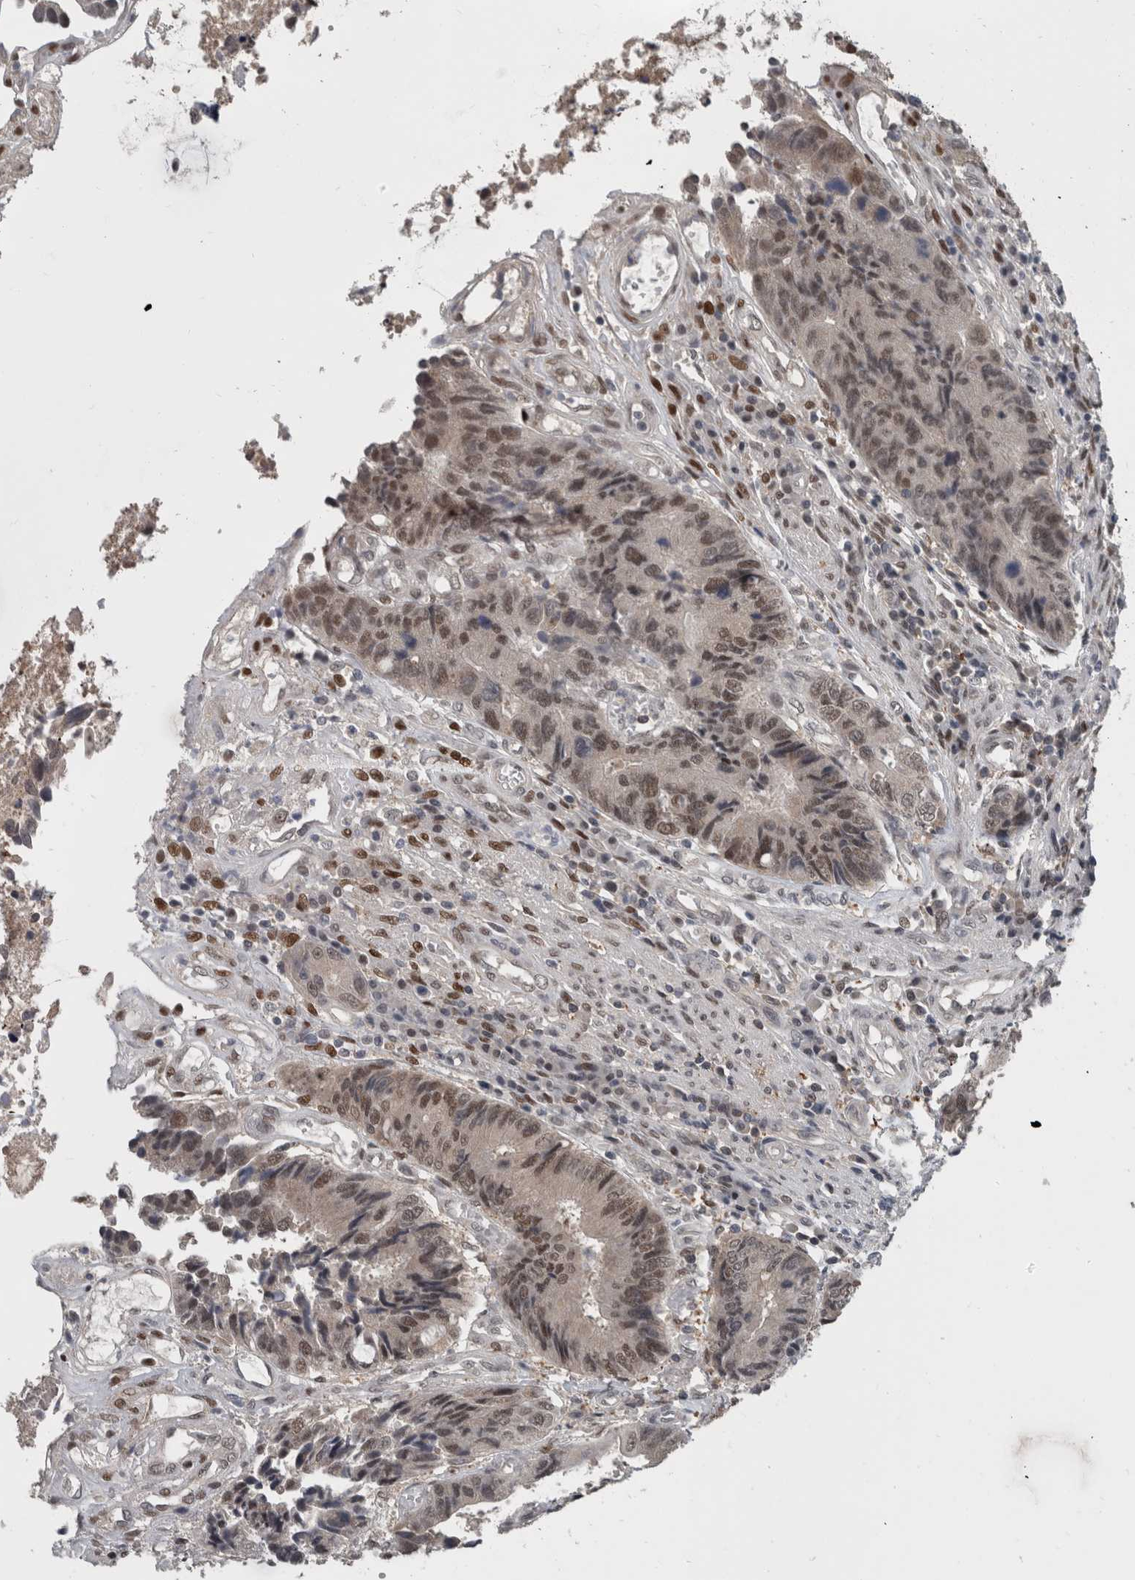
{"staining": {"intensity": "moderate", "quantity": ">75%", "location": "nuclear"}, "tissue": "colorectal cancer", "cell_type": "Tumor cells", "image_type": "cancer", "snomed": [{"axis": "morphology", "description": "Adenocarcinoma, NOS"}, {"axis": "topography", "description": "Rectum"}], "caption": "High-magnification brightfield microscopy of colorectal cancer (adenocarcinoma) stained with DAB (3,3'-diaminobenzidine) (brown) and counterstained with hematoxylin (blue). tumor cells exhibit moderate nuclear staining is identified in approximately>75% of cells.", "gene": "ZBTB21", "patient": {"sex": "male", "age": 84}}